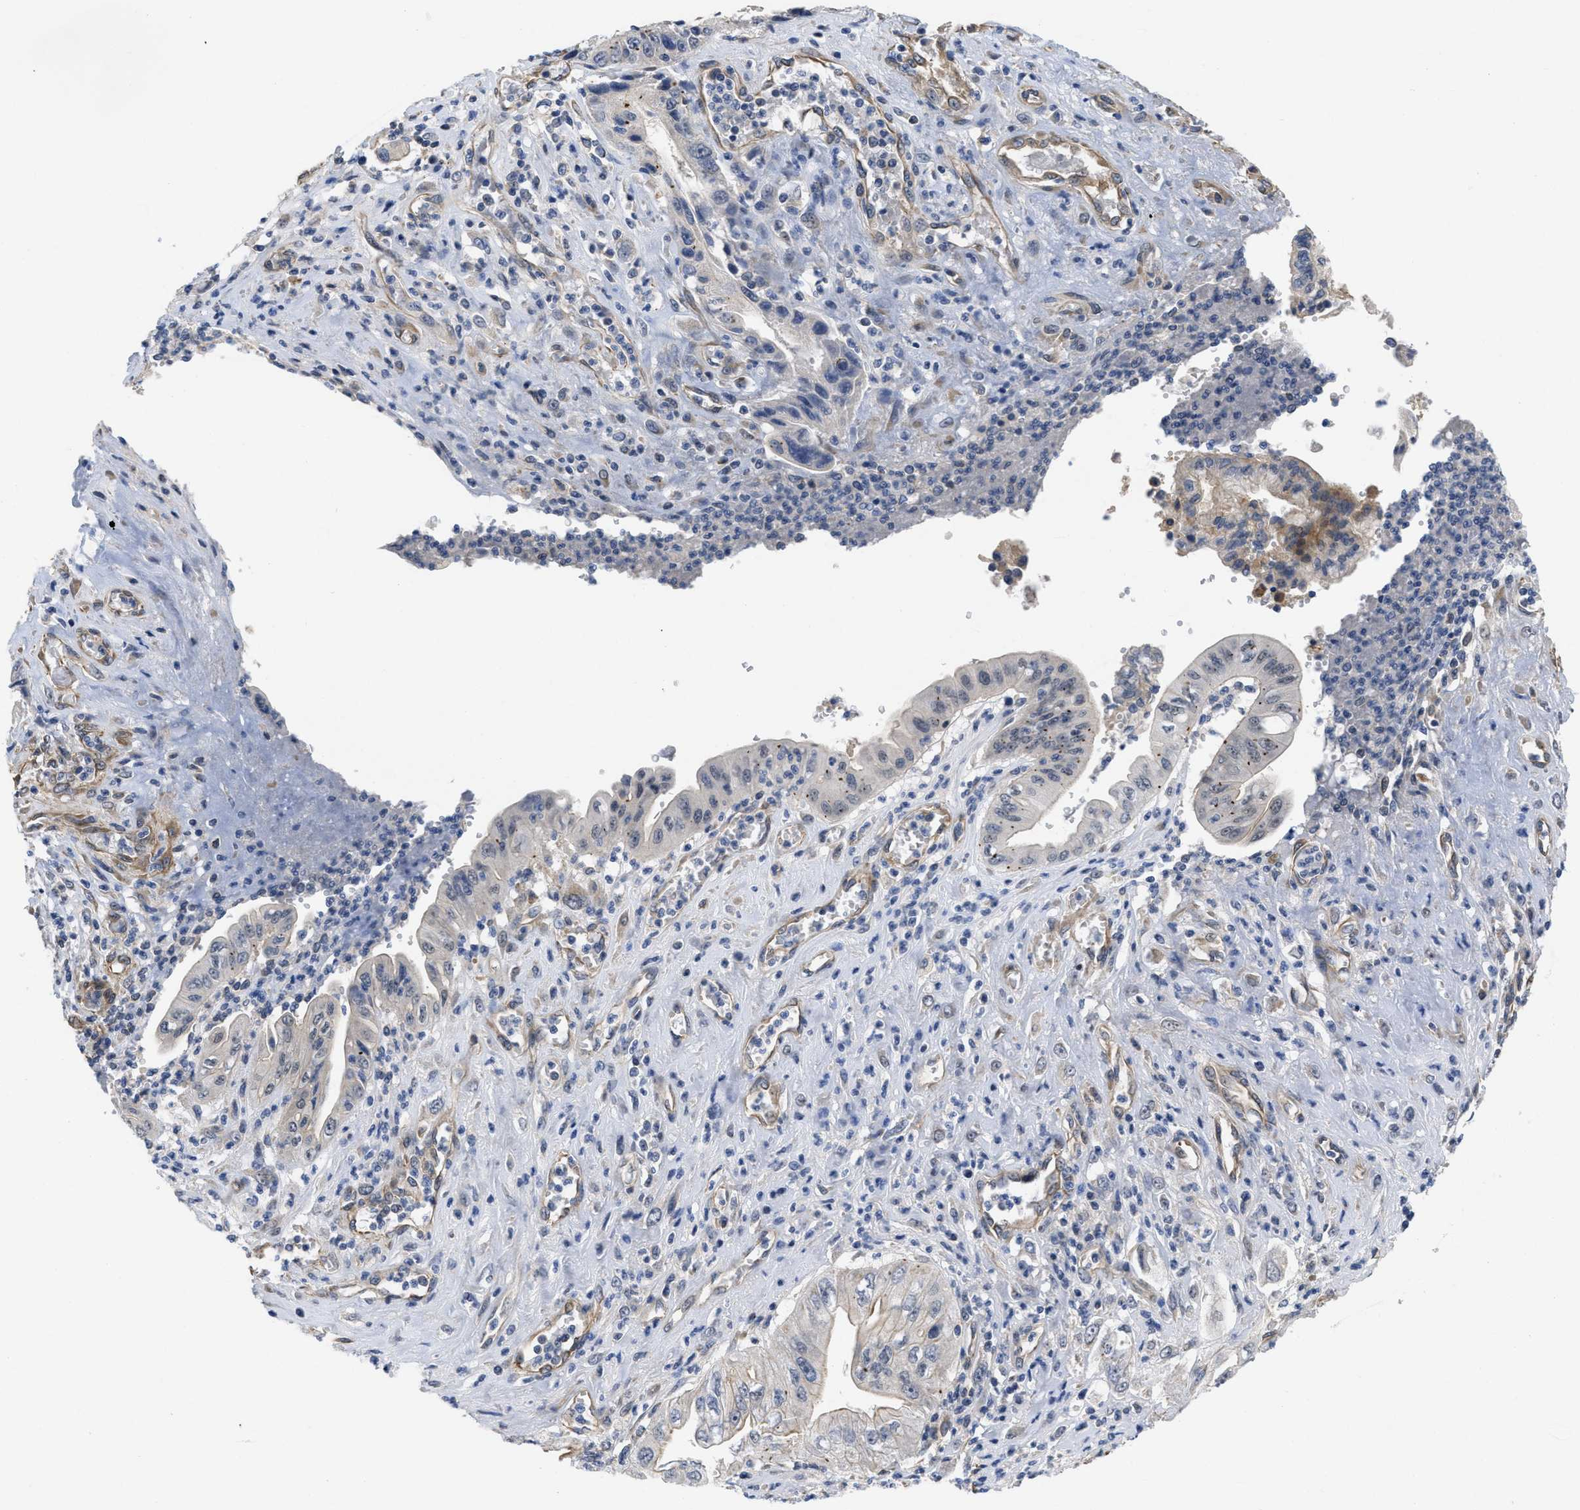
{"staining": {"intensity": "negative", "quantity": "none", "location": "none"}, "tissue": "pancreatic cancer", "cell_type": "Tumor cells", "image_type": "cancer", "snomed": [{"axis": "morphology", "description": "Adenocarcinoma, NOS"}, {"axis": "topography", "description": "Pancreas"}], "caption": "Tumor cells show no significant protein staining in pancreatic adenocarcinoma.", "gene": "ARHGEF26", "patient": {"sex": "female", "age": 73}}